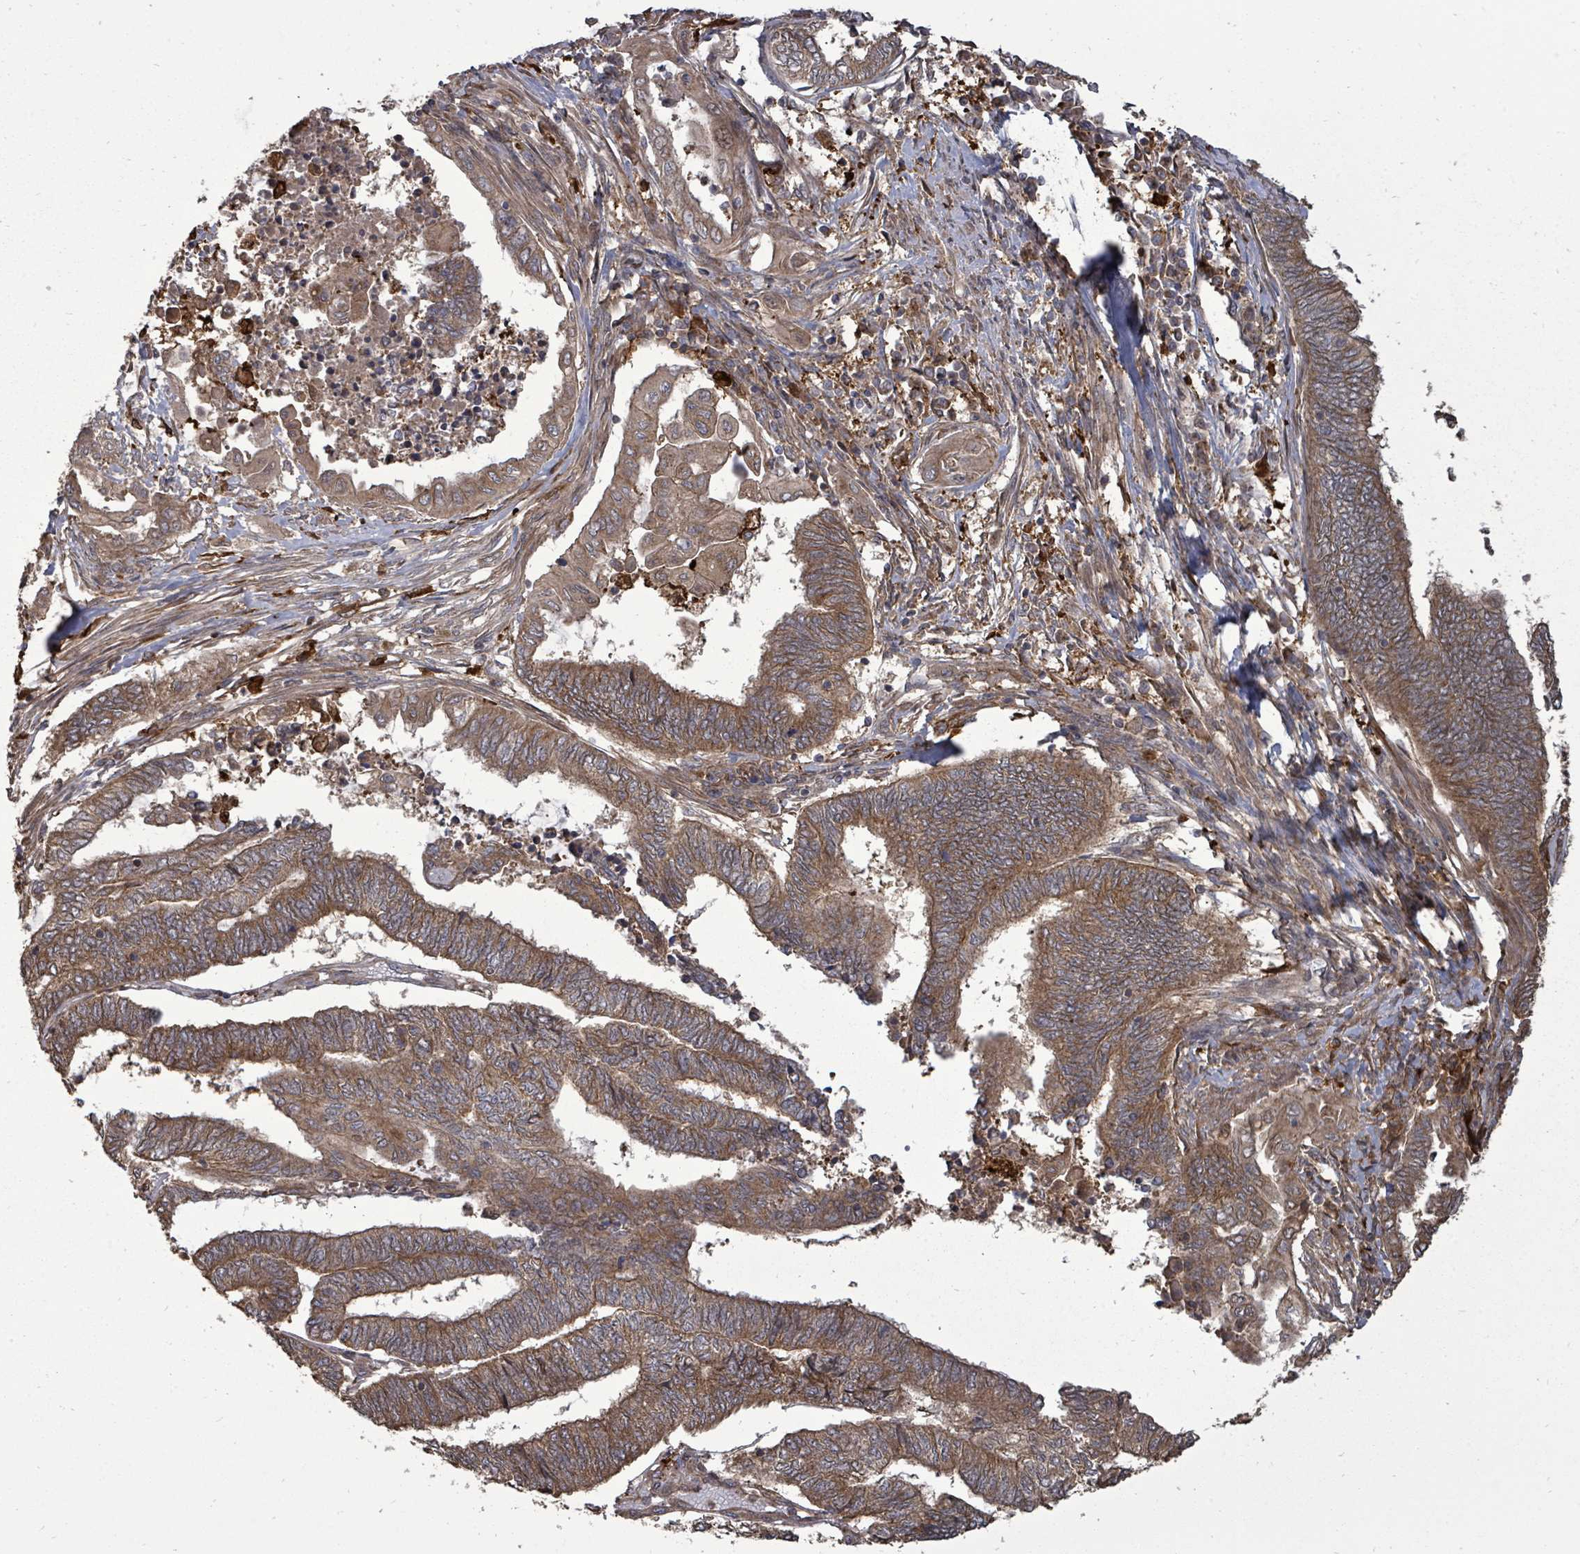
{"staining": {"intensity": "moderate", "quantity": ">75%", "location": "cytoplasmic/membranous"}, "tissue": "endometrial cancer", "cell_type": "Tumor cells", "image_type": "cancer", "snomed": [{"axis": "morphology", "description": "Adenocarcinoma, NOS"}, {"axis": "topography", "description": "Uterus"}, {"axis": "topography", "description": "Endometrium"}], "caption": "Immunohistochemical staining of human endometrial cancer displays medium levels of moderate cytoplasmic/membranous positivity in about >75% of tumor cells. (DAB IHC with brightfield microscopy, high magnification).", "gene": "EIF3C", "patient": {"sex": "female", "age": 70}}